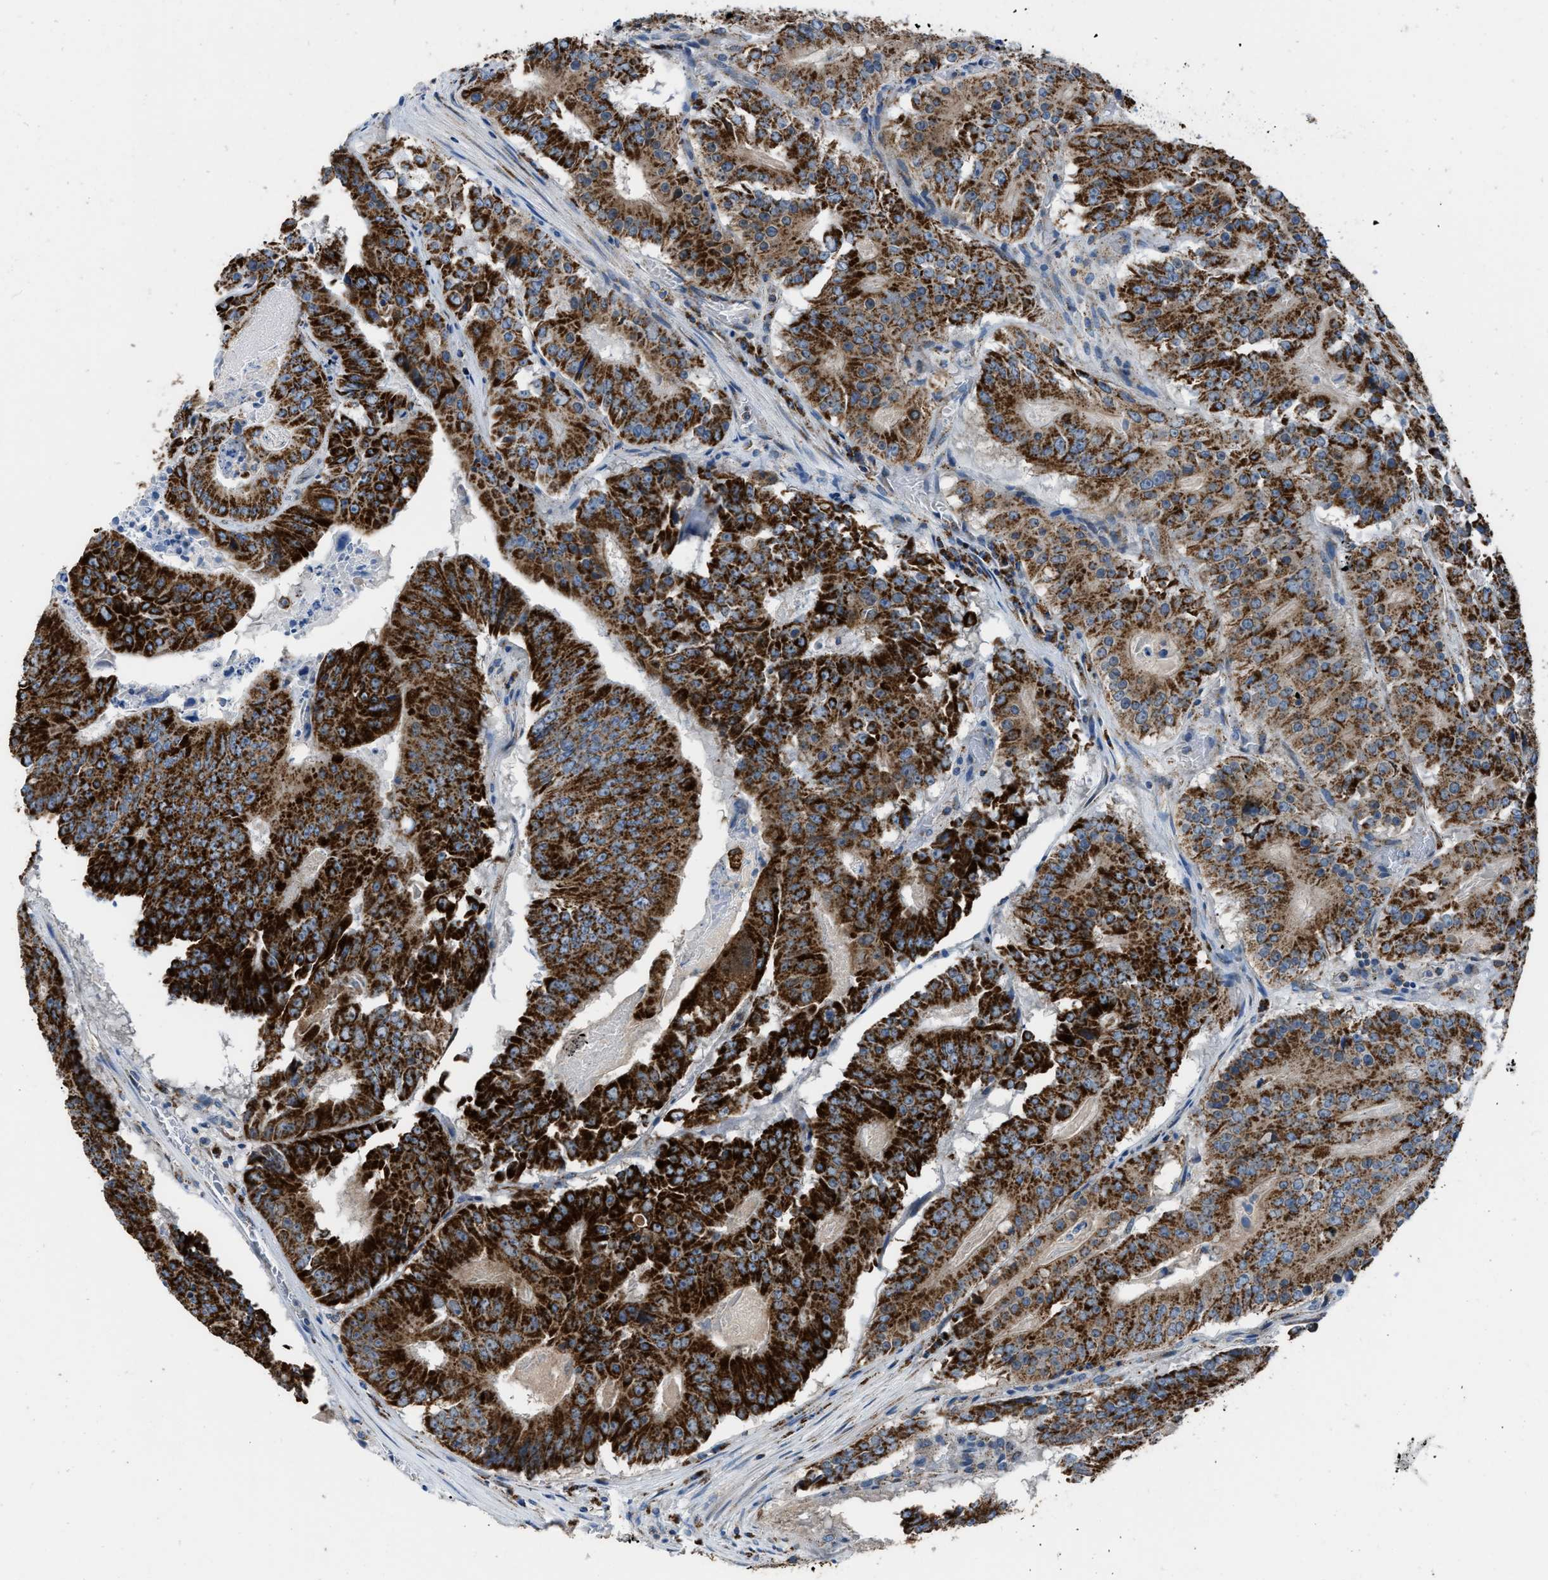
{"staining": {"intensity": "strong", "quantity": ">75%", "location": "cytoplasmic/membranous"}, "tissue": "colorectal cancer", "cell_type": "Tumor cells", "image_type": "cancer", "snomed": [{"axis": "morphology", "description": "Adenocarcinoma, NOS"}, {"axis": "topography", "description": "Colon"}], "caption": "Immunohistochemical staining of colorectal adenocarcinoma displays high levels of strong cytoplasmic/membranous positivity in approximately >75% of tumor cells.", "gene": "ETFB", "patient": {"sex": "male", "age": 87}}